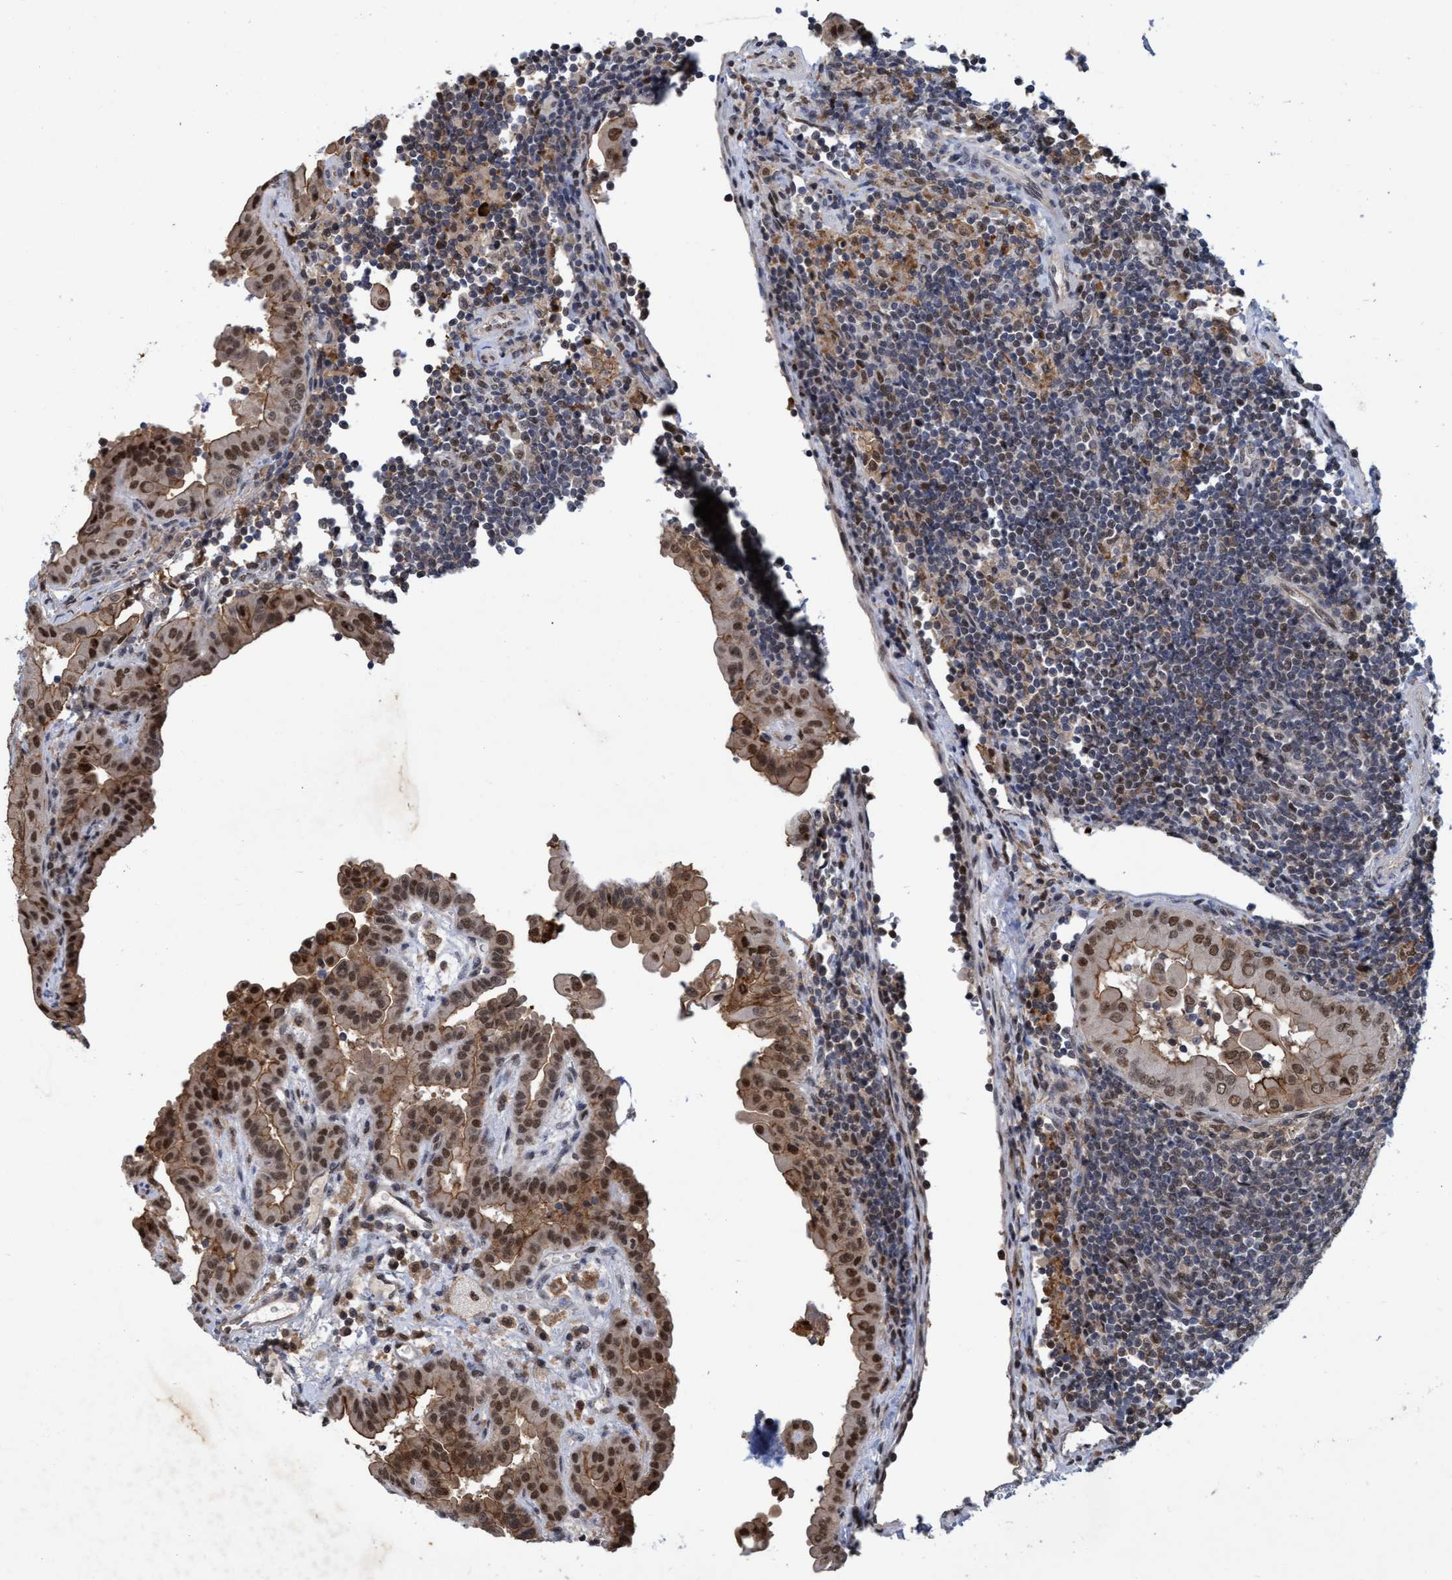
{"staining": {"intensity": "moderate", "quantity": ">75%", "location": "cytoplasmic/membranous,nuclear"}, "tissue": "thyroid cancer", "cell_type": "Tumor cells", "image_type": "cancer", "snomed": [{"axis": "morphology", "description": "Papillary adenocarcinoma, NOS"}, {"axis": "topography", "description": "Thyroid gland"}], "caption": "Immunohistochemical staining of thyroid papillary adenocarcinoma displays medium levels of moderate cytoplasmic/membranous and nuclear staining in approximately >75% of tumor cells. Nuclei are stained in blue.", "gene": "GTF2F1", "patient": {"sex": "male", "age": 33}}